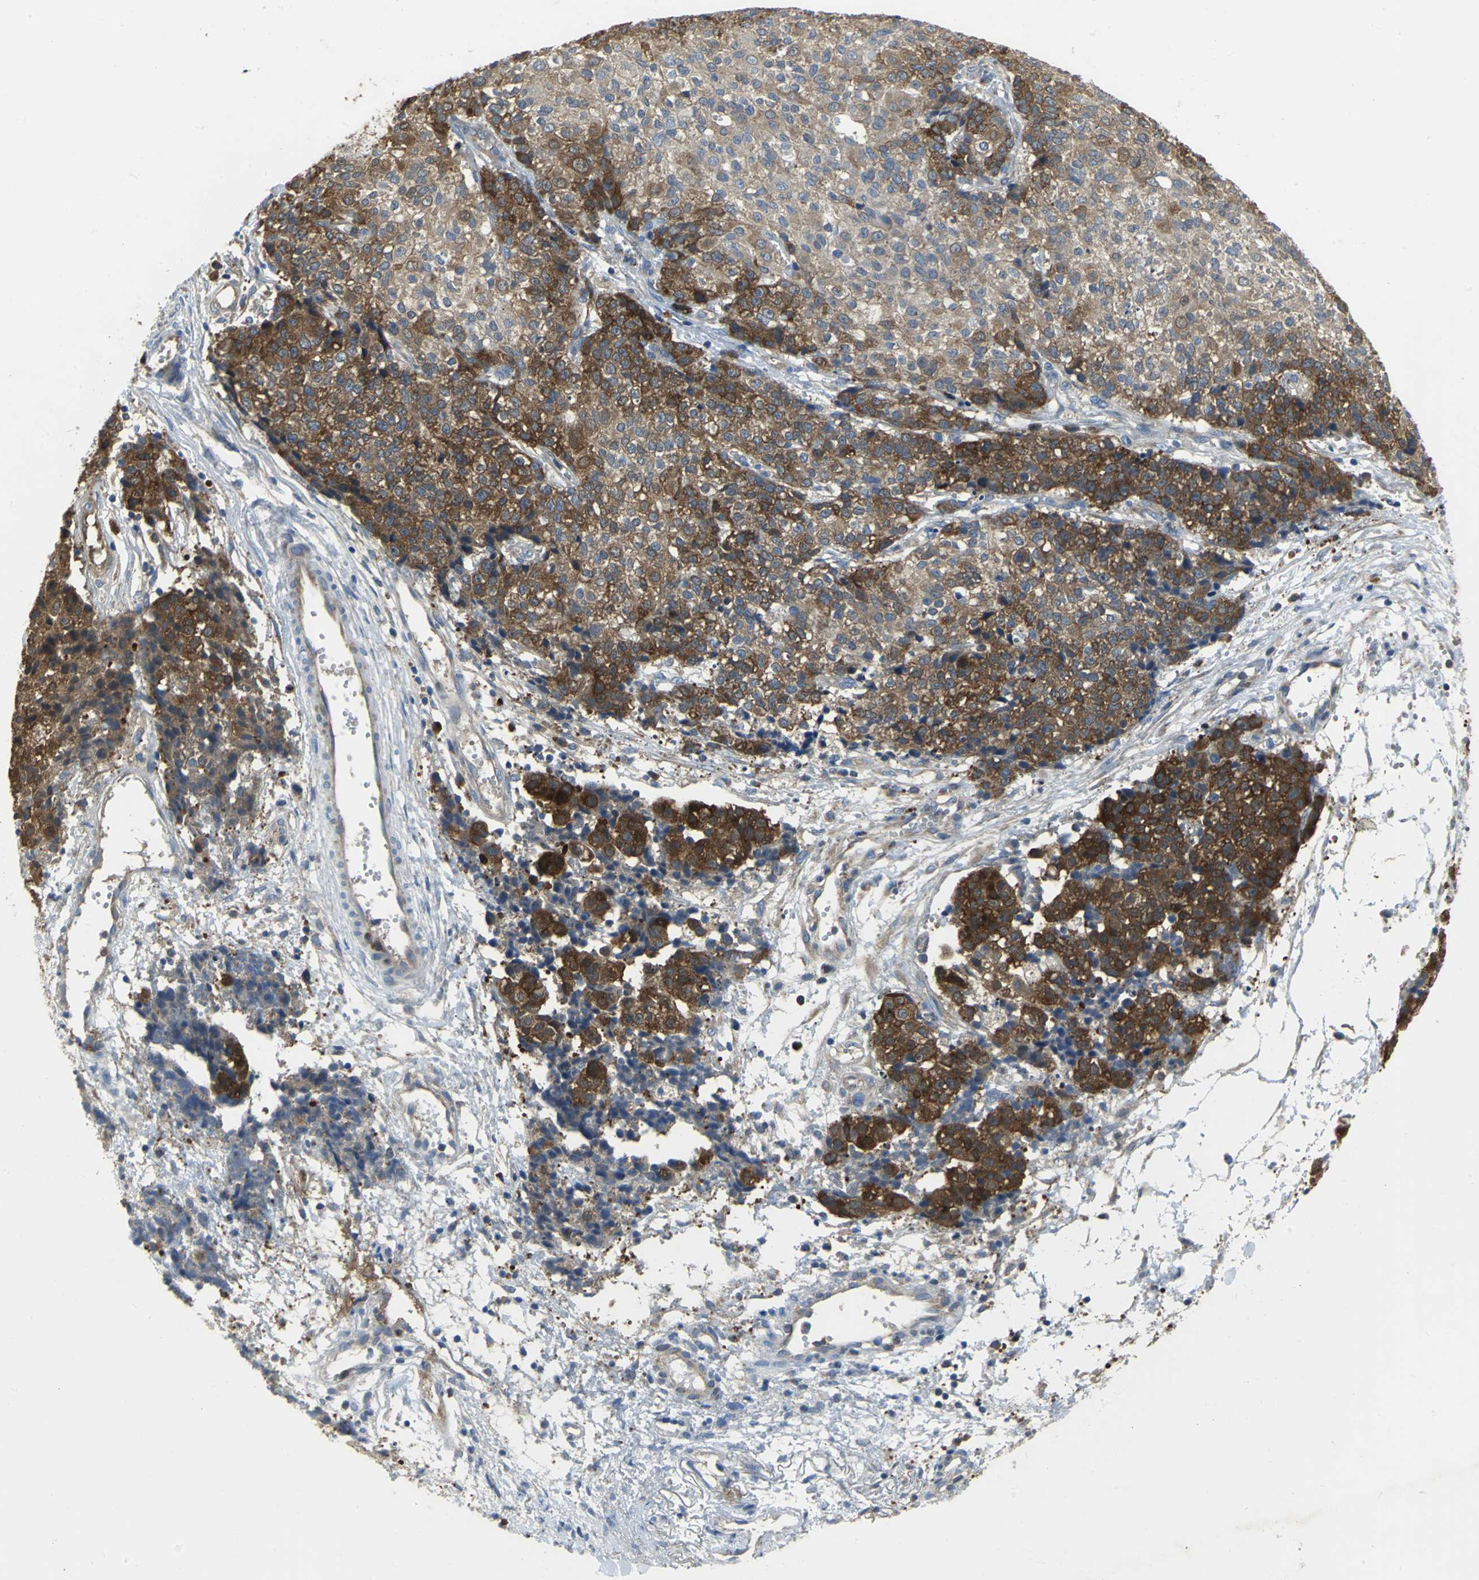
{"staining": {"intensity": "moderate", "quantity": ">75%", "location": "cytoplasmic/membranous"}, "tissue": "ovarian cancer", "cell_type": "Tumor cells", "image_type": "cancer", "snomed": [{"axis": "morphology", "description": "Carcinoma, endometroid"}, {"axis": "topography", "description": "Ovary"}], "caption": "A histopathology image of human ovarian cancer stained for a protein demonstrates moderate cytoplasmic/membranous brown staining in tumor cells.", "gene": "EIF5A", "patient": {"sex": "female", "age": 42}}